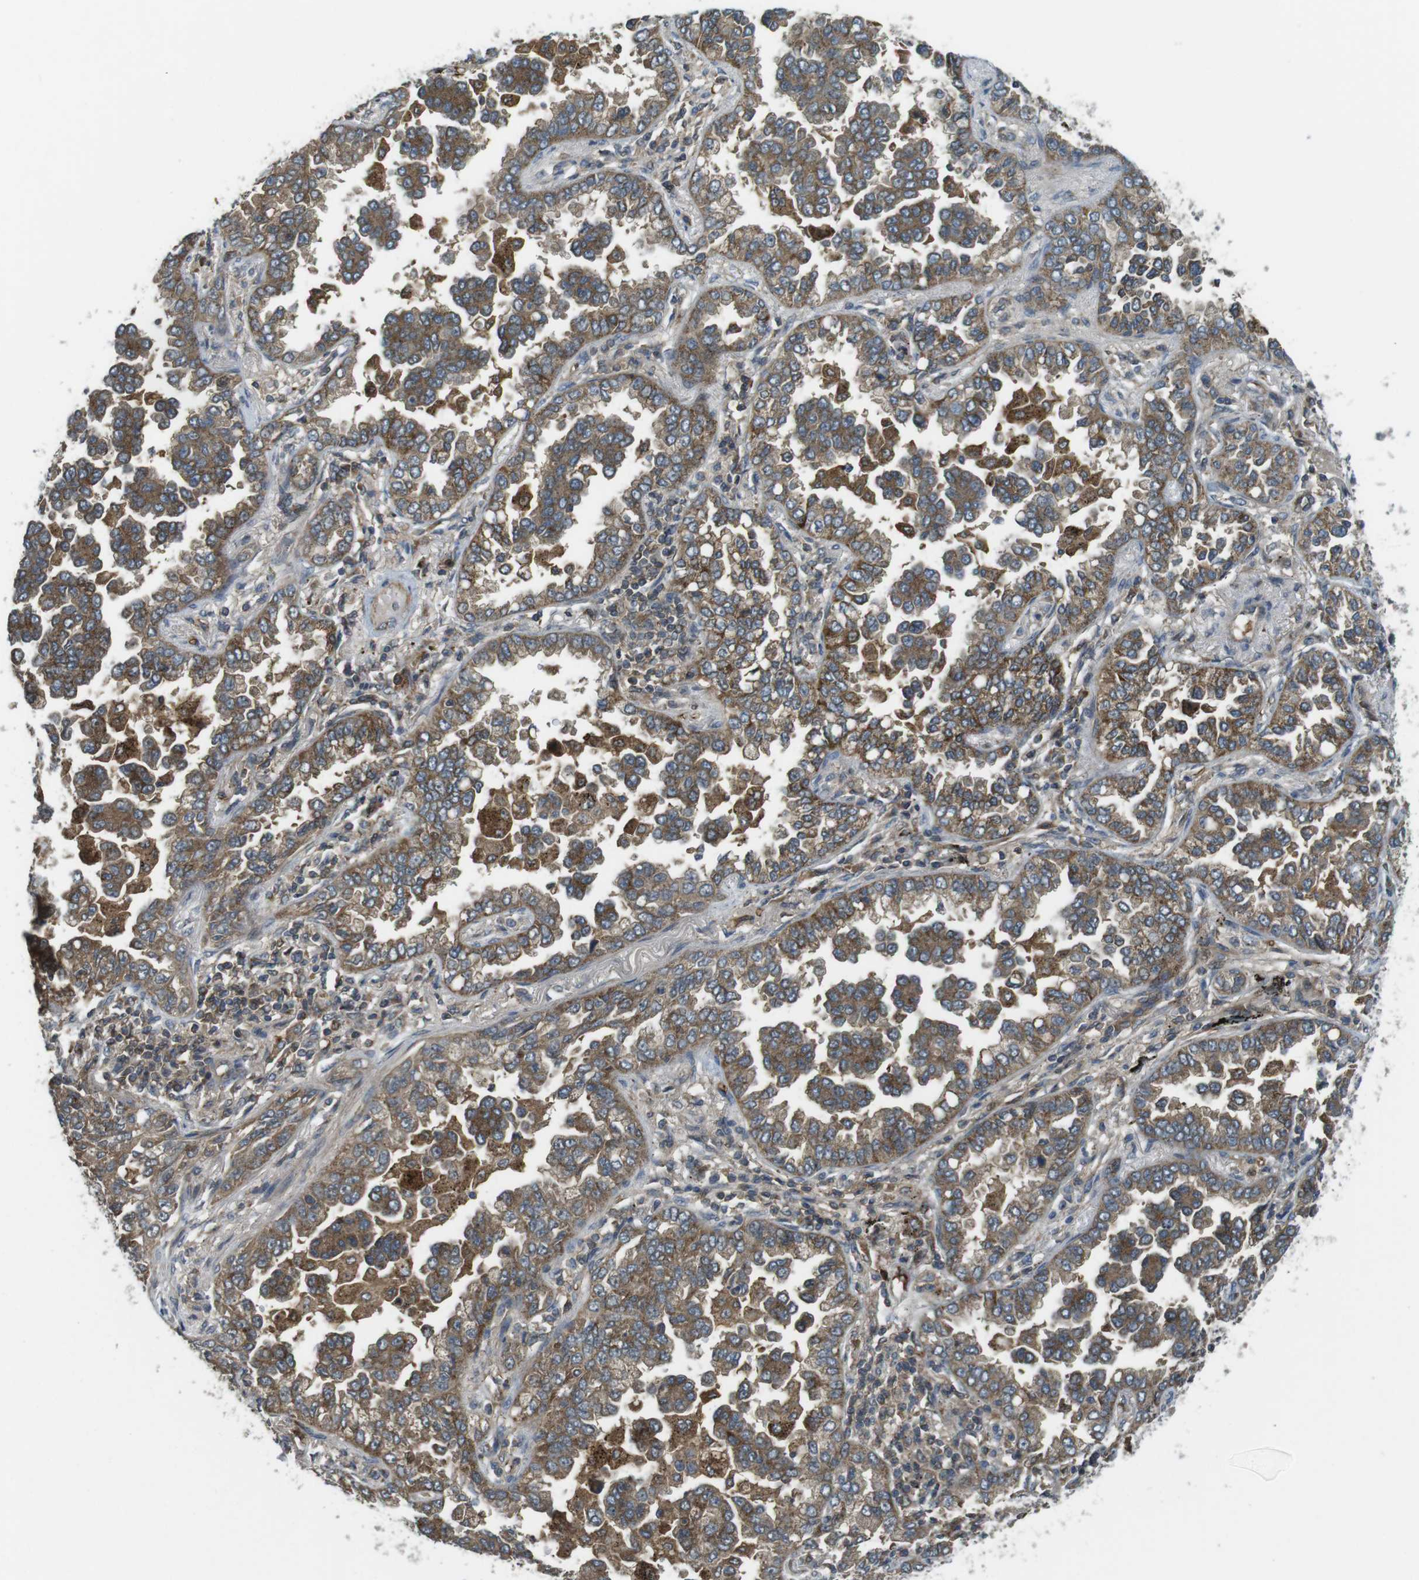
{"staining": {"intensity": "moderate", "quantity": ">75%", "location": "cytoplasmic/membranous"}, "tissue": "lung cancer", "cell_type": "Tumor cells", "image_type": "cancer", "snomed": [{"axis": "morphology", "description": "Normal tissue, NOS"}, {"axis": "morphology", "description": "Adenocarcinoma, NOS"}, {"axis": "topography", "description": "Lung"}], "caption": "Protein expression analysis of human lung adenocarcinoma reveals moderate cytoplasmic/membranous positivity in approximately >75% of tumor cells.", "gene": "LRRC3B", "patient": {"sex": "male", "age": 59}}